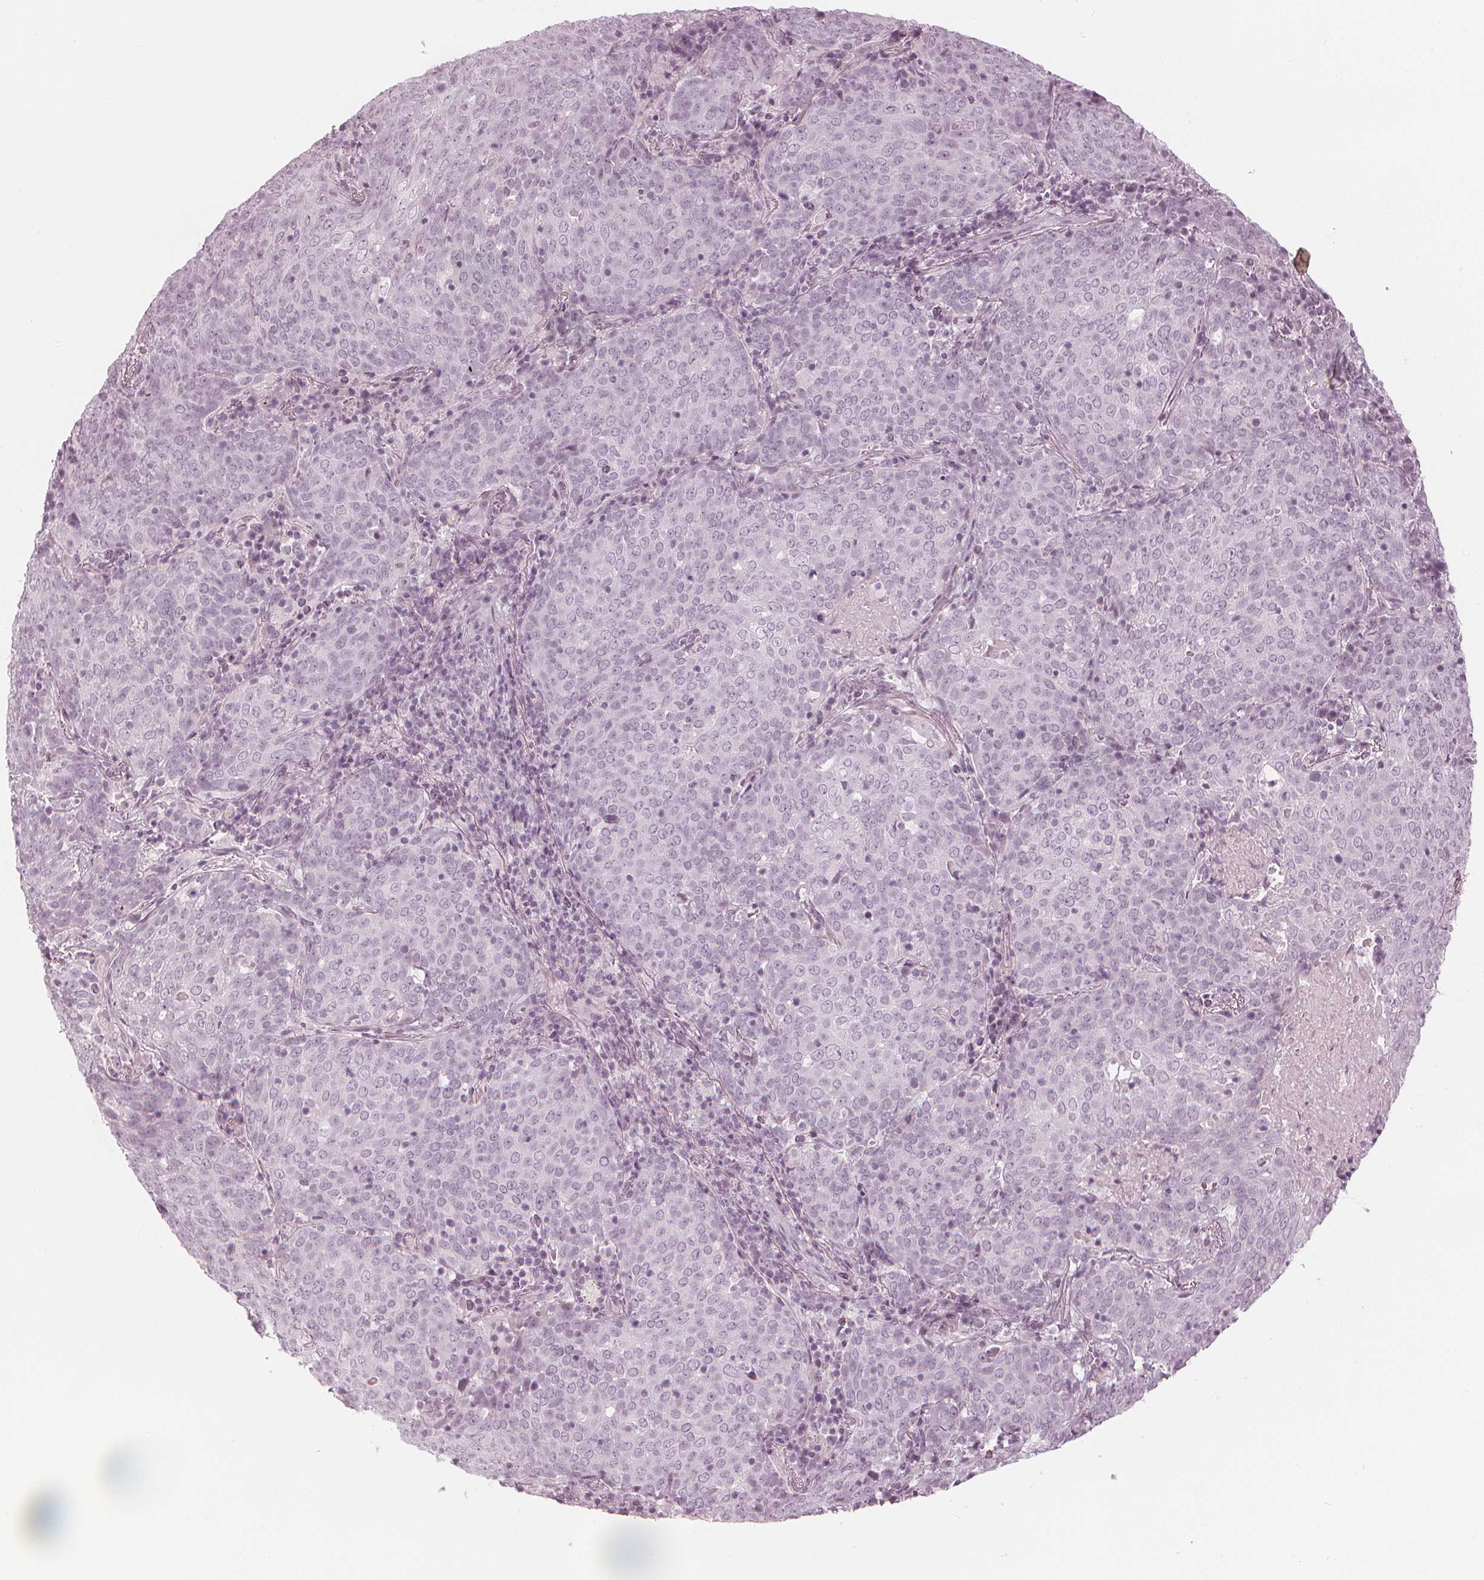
{"staining": {"intensity": "negative", "quantity": "none", "location": "none"}, "tissue": "lung cancer", "cell_type": "Tumor cells", "image_type": "cancer", "snomed": [{"axis": "morphology", "description": "Squamous cell carcinoma, NOS"}, {"axis": "topography", "description": "Lung"}], "caption": "A photomicrograph of lung cancer stained for a protein reveals no brown staining in tumor cells. Brightfield microscopy of immunohistochemistry (IHC) stained with DAB (brown) and hematoxylin (blue), captured at high magnification.", "gene": "PAEP", "patient": {"sex": "male", "age": 82}}